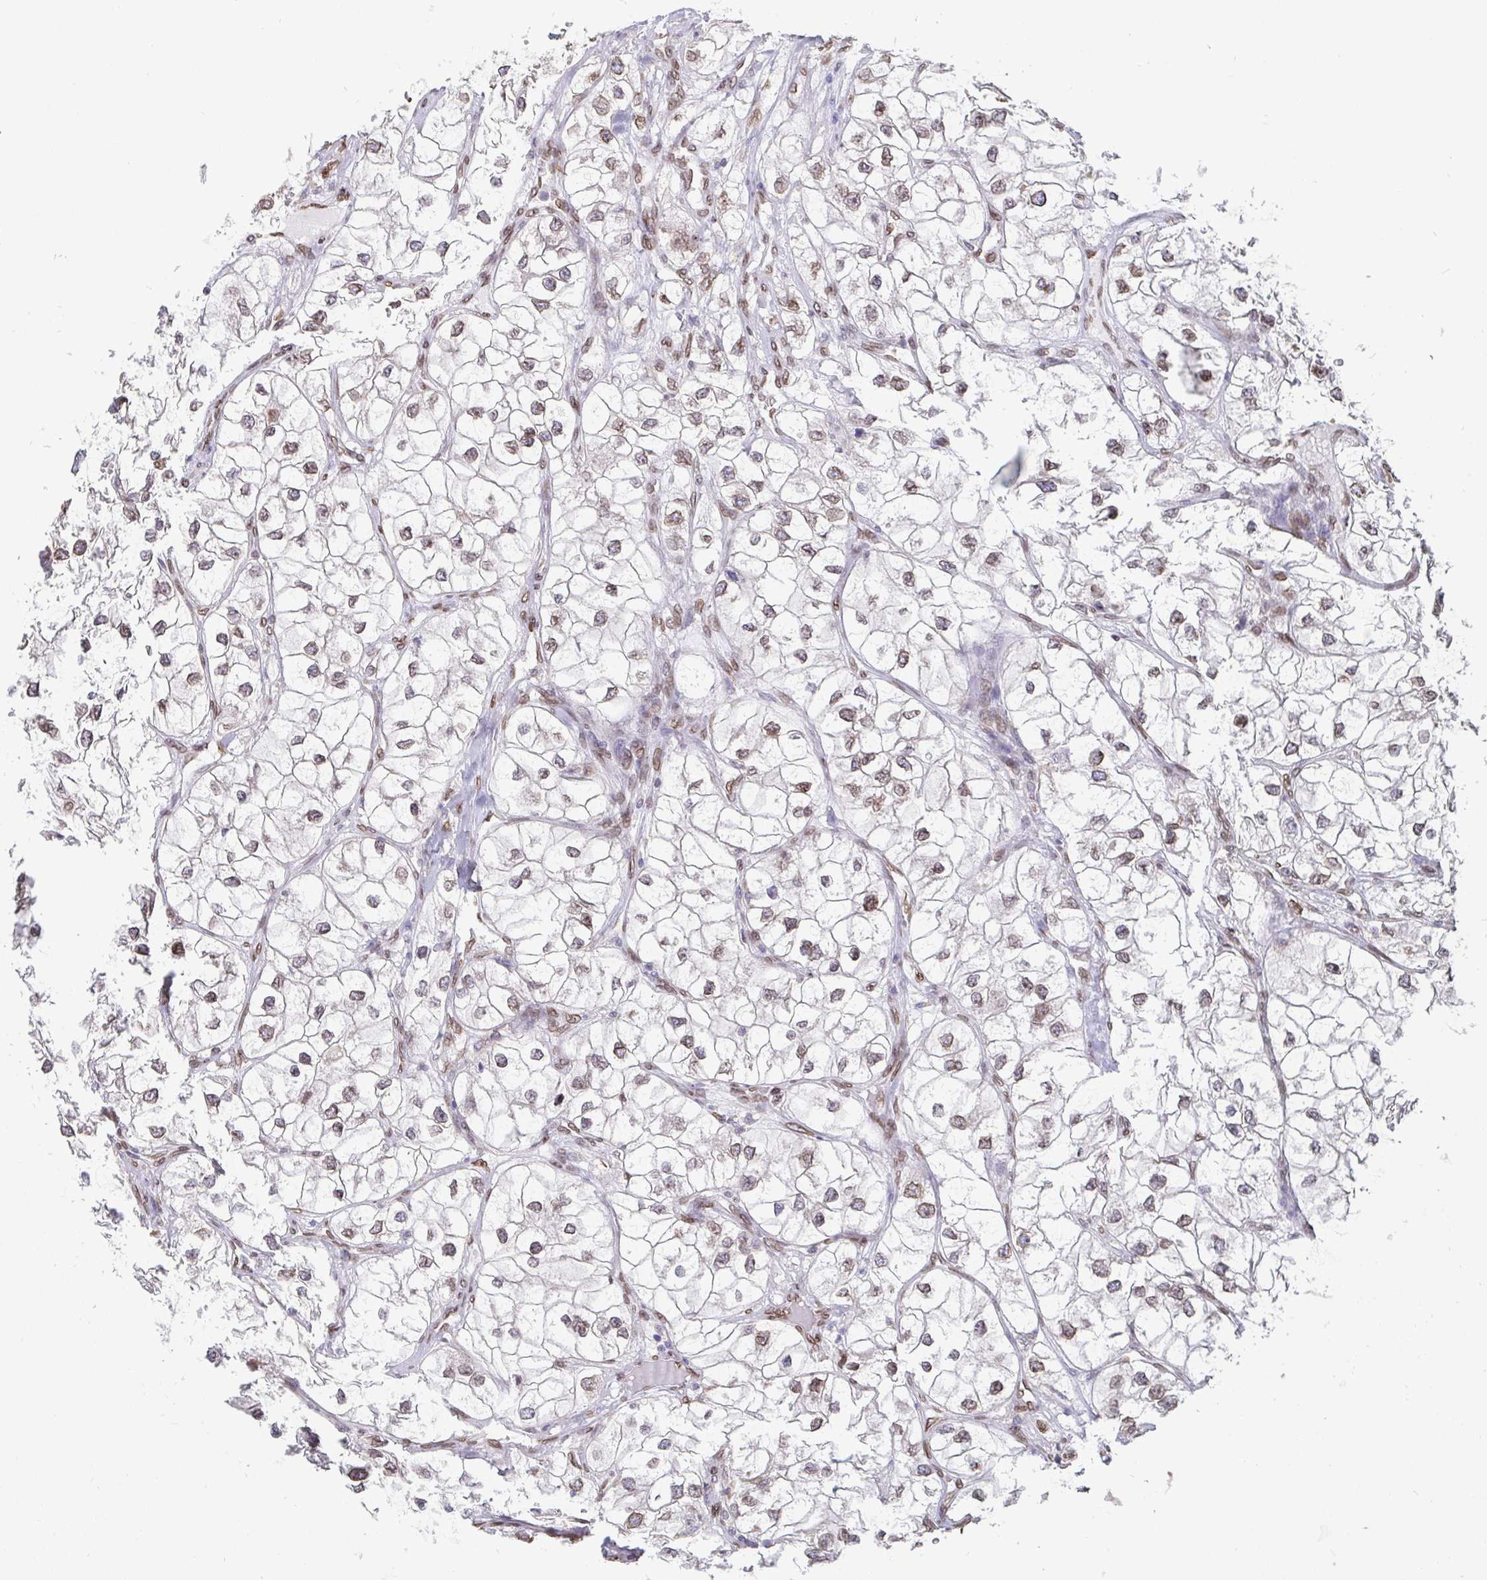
{"staining": {"intensity": "weak", "quantity": "25%-75%", "location": "nuclear"}, "tissue": "renal cancer", "cell_type": "Tumor cells", "image_type": "cancer", "snomed": [{"axis": "morphology", "description": "Adenocarcinoma, NOS"}, {"axis": "topography", "description": "Kidney"}], "caption": "High-magnification brightfield microscopy of adenocarcinoma (renal) stained with DAB (3,3'-diaminobenzidine) (brown) and counterstained with hematoxylin (blue). tumor cells exhibit weak nuclear expression is identified in about25%-75% of cells. (brown staining indicates protein expression, while blue staining denotes nuclei).", "gene": "EMD", "patient": {"sex": "male", "age": 59}}